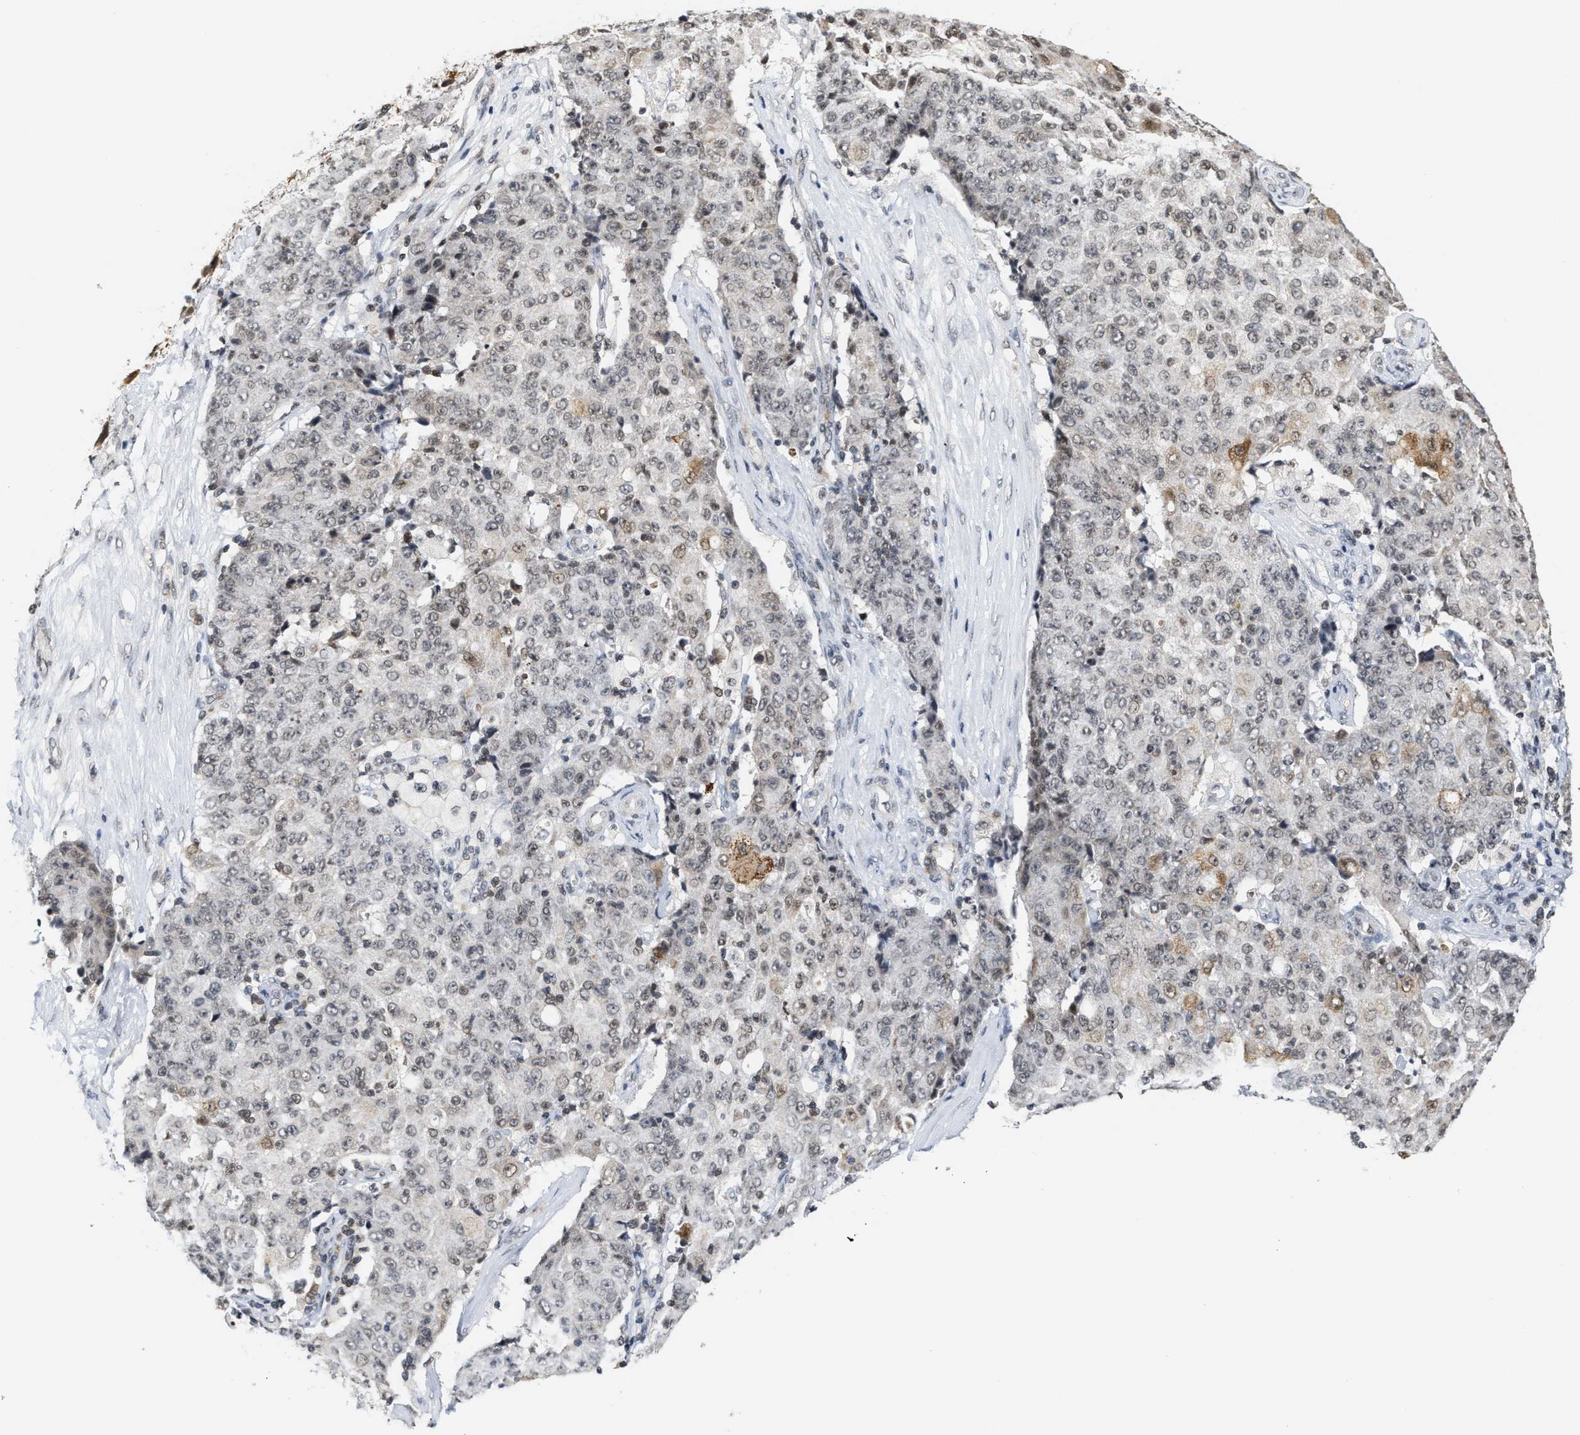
{"staining": {"intensity": "weak", "quantity": ">75%", "location": "nuclear"}, "tissue": "ovarian cancer", "cell_type": "Tumor cells", "image_type": "cancer", "snomed": [{"axis": "morphology", "description": "Carcinoma, endometroid"}, {"axis": "topography", "description": "Ovary"}], "caption": "A high-resolution image shows immunohistochemistry (IHC) staining of ovarian endometroid carcinoma, which reveals weak nuclear staining in about >75% of tumor cells.", "gene": "ANKRD6", "patient": {"sex": "female", "age": 42}}